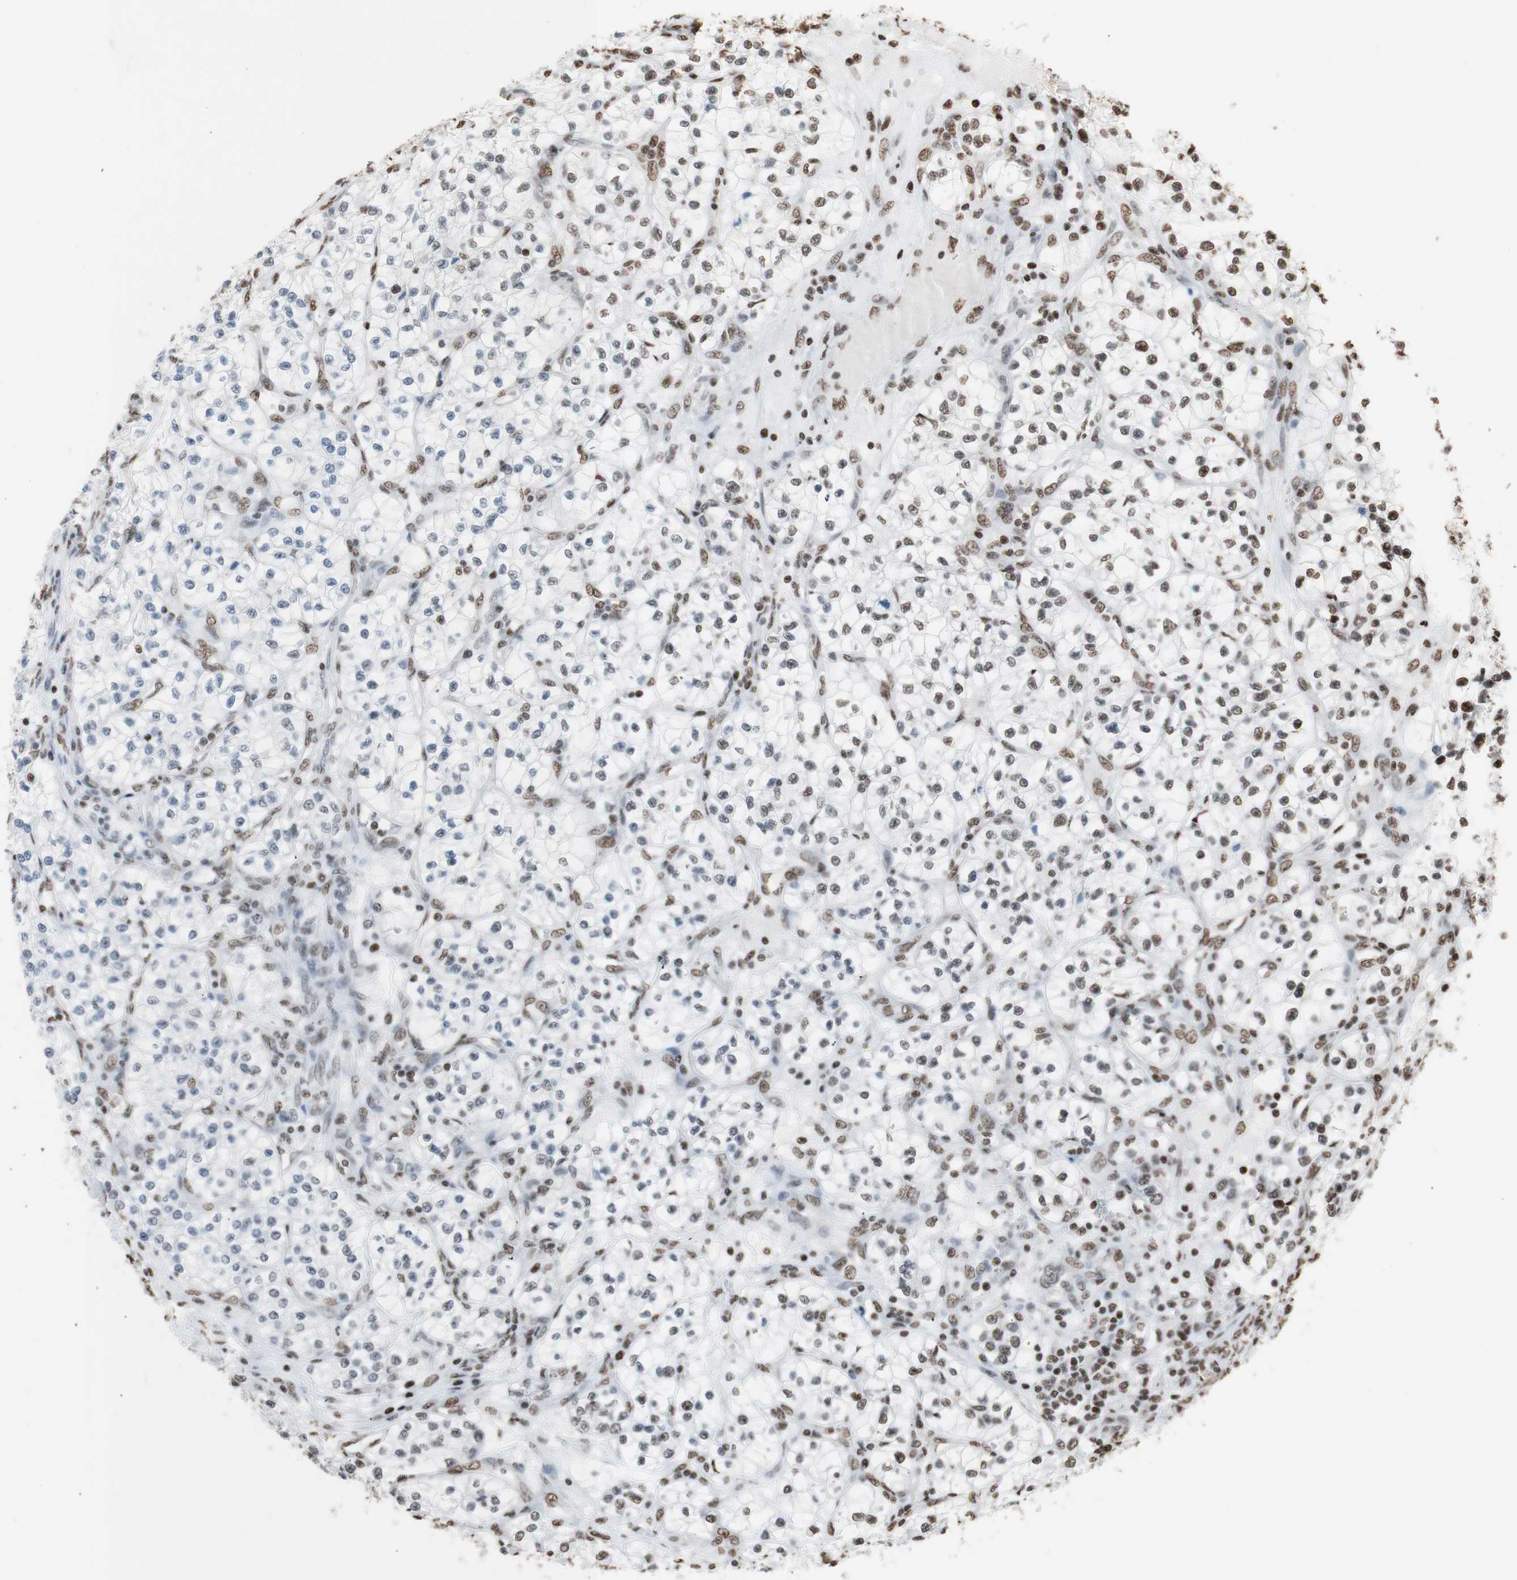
{"staining": {"intensity": "moderate", "quantity": "25%-75%", "location": "nuclear"}, "tissue": "renal cancer", "cell_type": "Tumor cells", "image_type": "cancer", "snomed": [{"axis": "morphology", "description": "Adenocarcinoma, NOS"}, {"axis": "topography", "description": "Kidney"}], "caption": "Renal cancer stained with IHC displays moderate nuclear expression in approximately 25%-75% of tumor cells.", "gene": "HNRNPA2B1", "patient": {"sex": "female", "age": 57}}